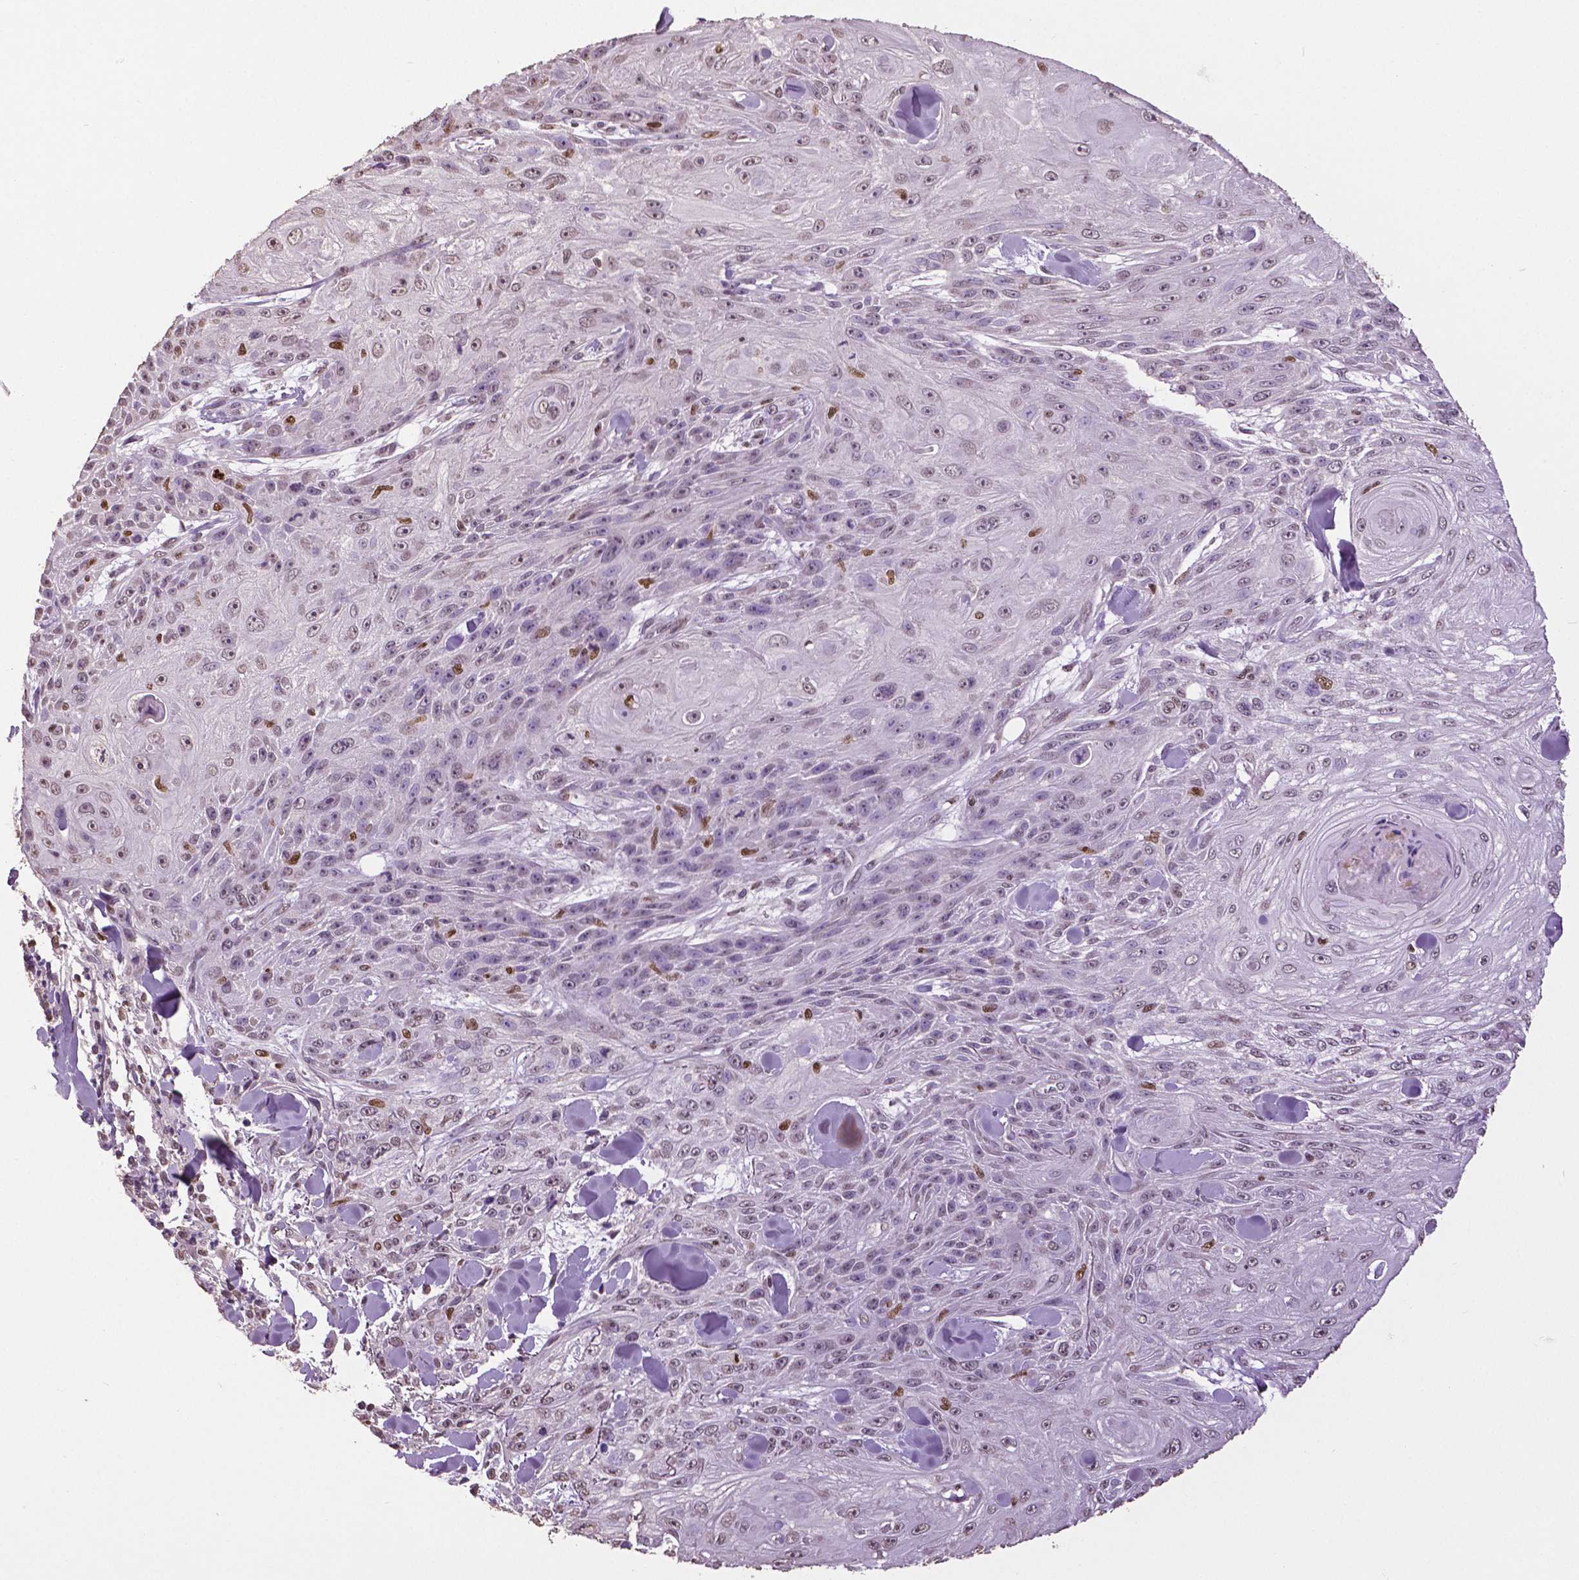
{"staining": {"intensity": "negative", "quantity": "none", "location": "none"}, "tissue": "skin cancer", "cell_type": "Tumor cells", "image_type": "cancer", "snomed": [{"axis": "morphology", "description": "Squamous cell carcinoma, NOS"}, {"axis": "topography", "description": "Skin"}], "caption": "Immunohistochemistry image of neoplastic tissue: squamous cell carcinoma (skin) stained with DAB (3,3'-diaminobenzidine) demonstrates no significant protein staining in tumor cells.", "gene": "RUNX3", "patient": {"sex": "male", "age": 88}}